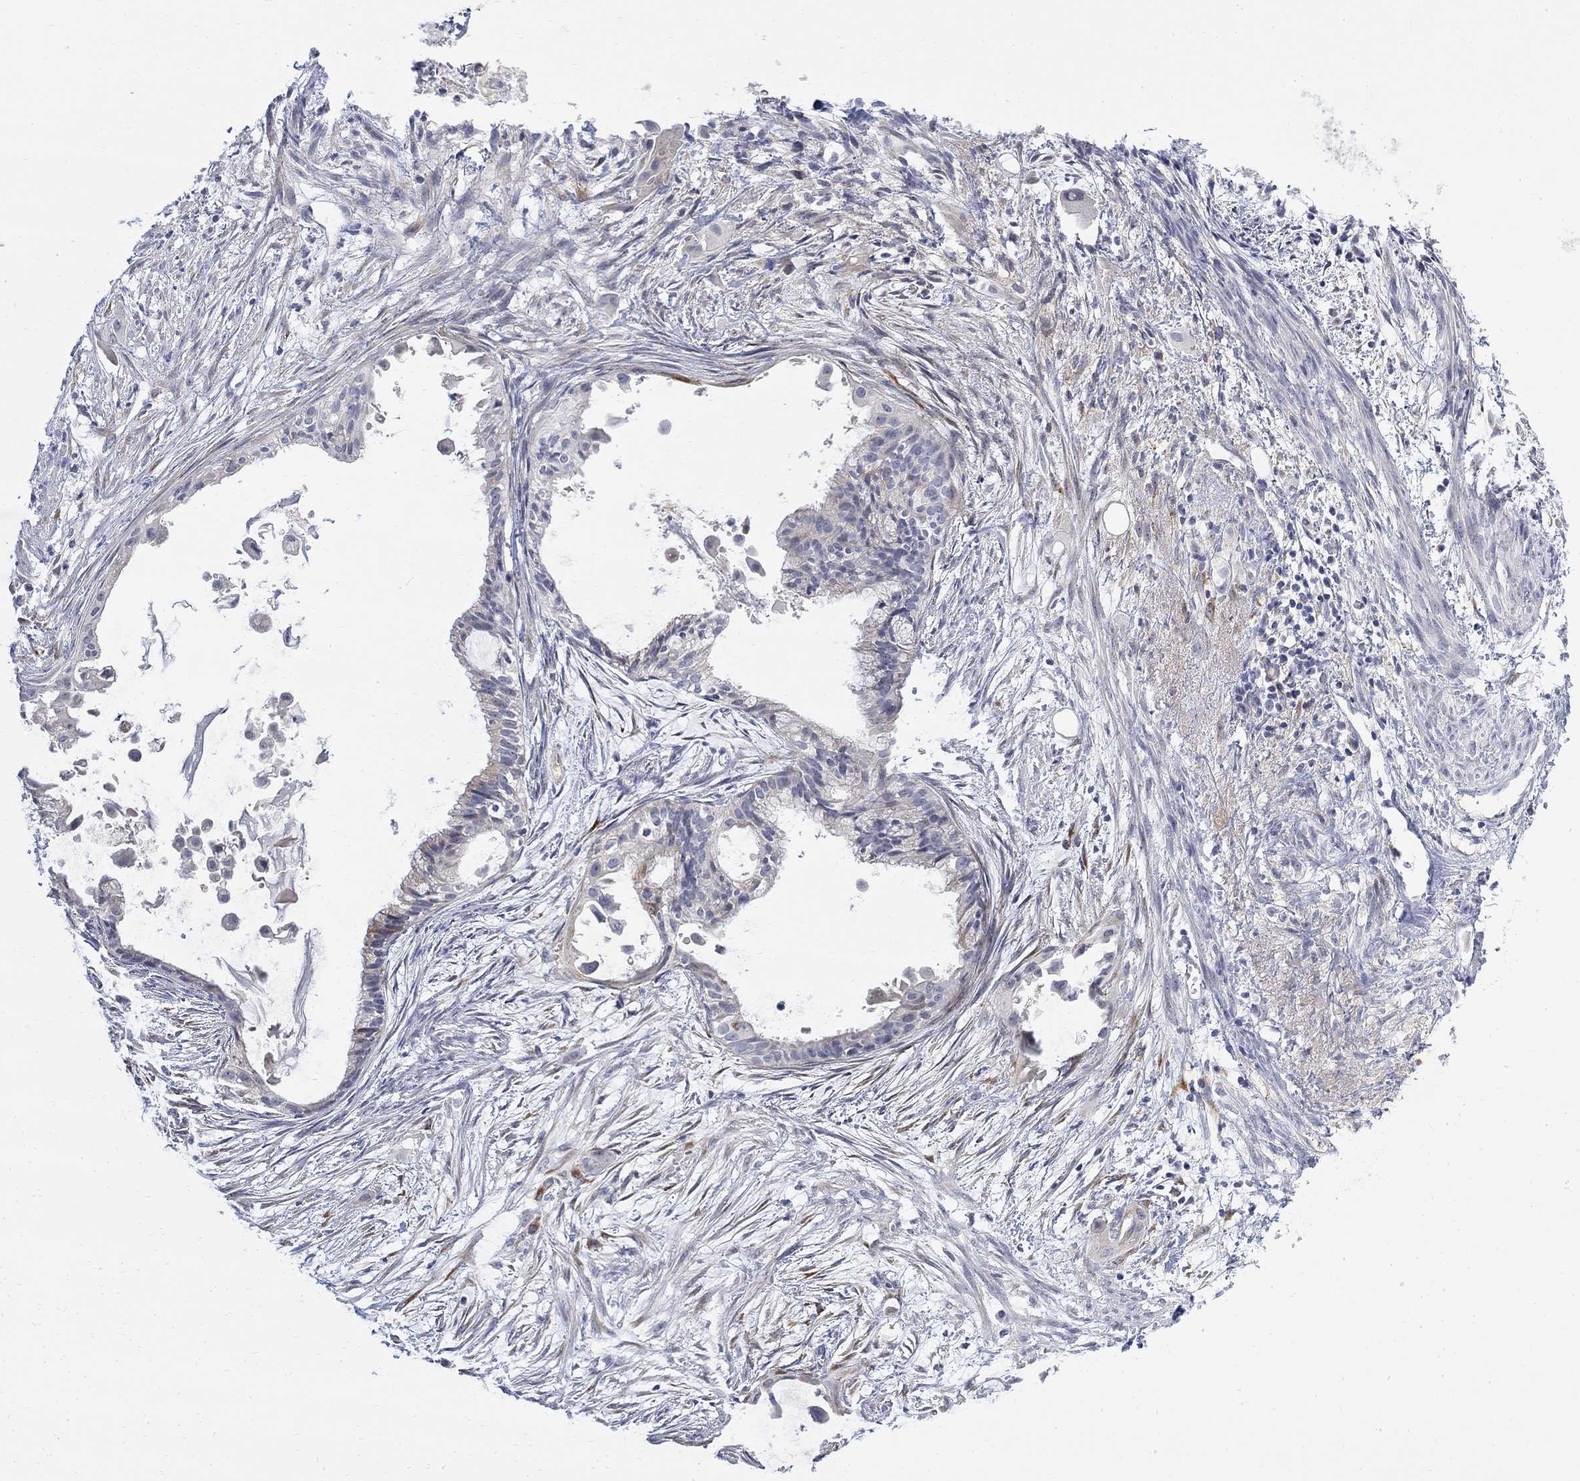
{"staining": {"intensity": "negative", "quantity": "none", "location": "none"}, "tissue": "endometrial cancer", "cell_type": "Tumor cells", "image_type": "cancer", "snomed": [{"axis": "morphology", "description": "Adenocarcinoma, NOS"}, {"axis": "topography", "description": "Endometrium"}], "caption": "The image displays no significant expression in tumor cells of endometrial cancer.", "gene": "FNDC5", "patient": {"sex": "female", "age": 86}}